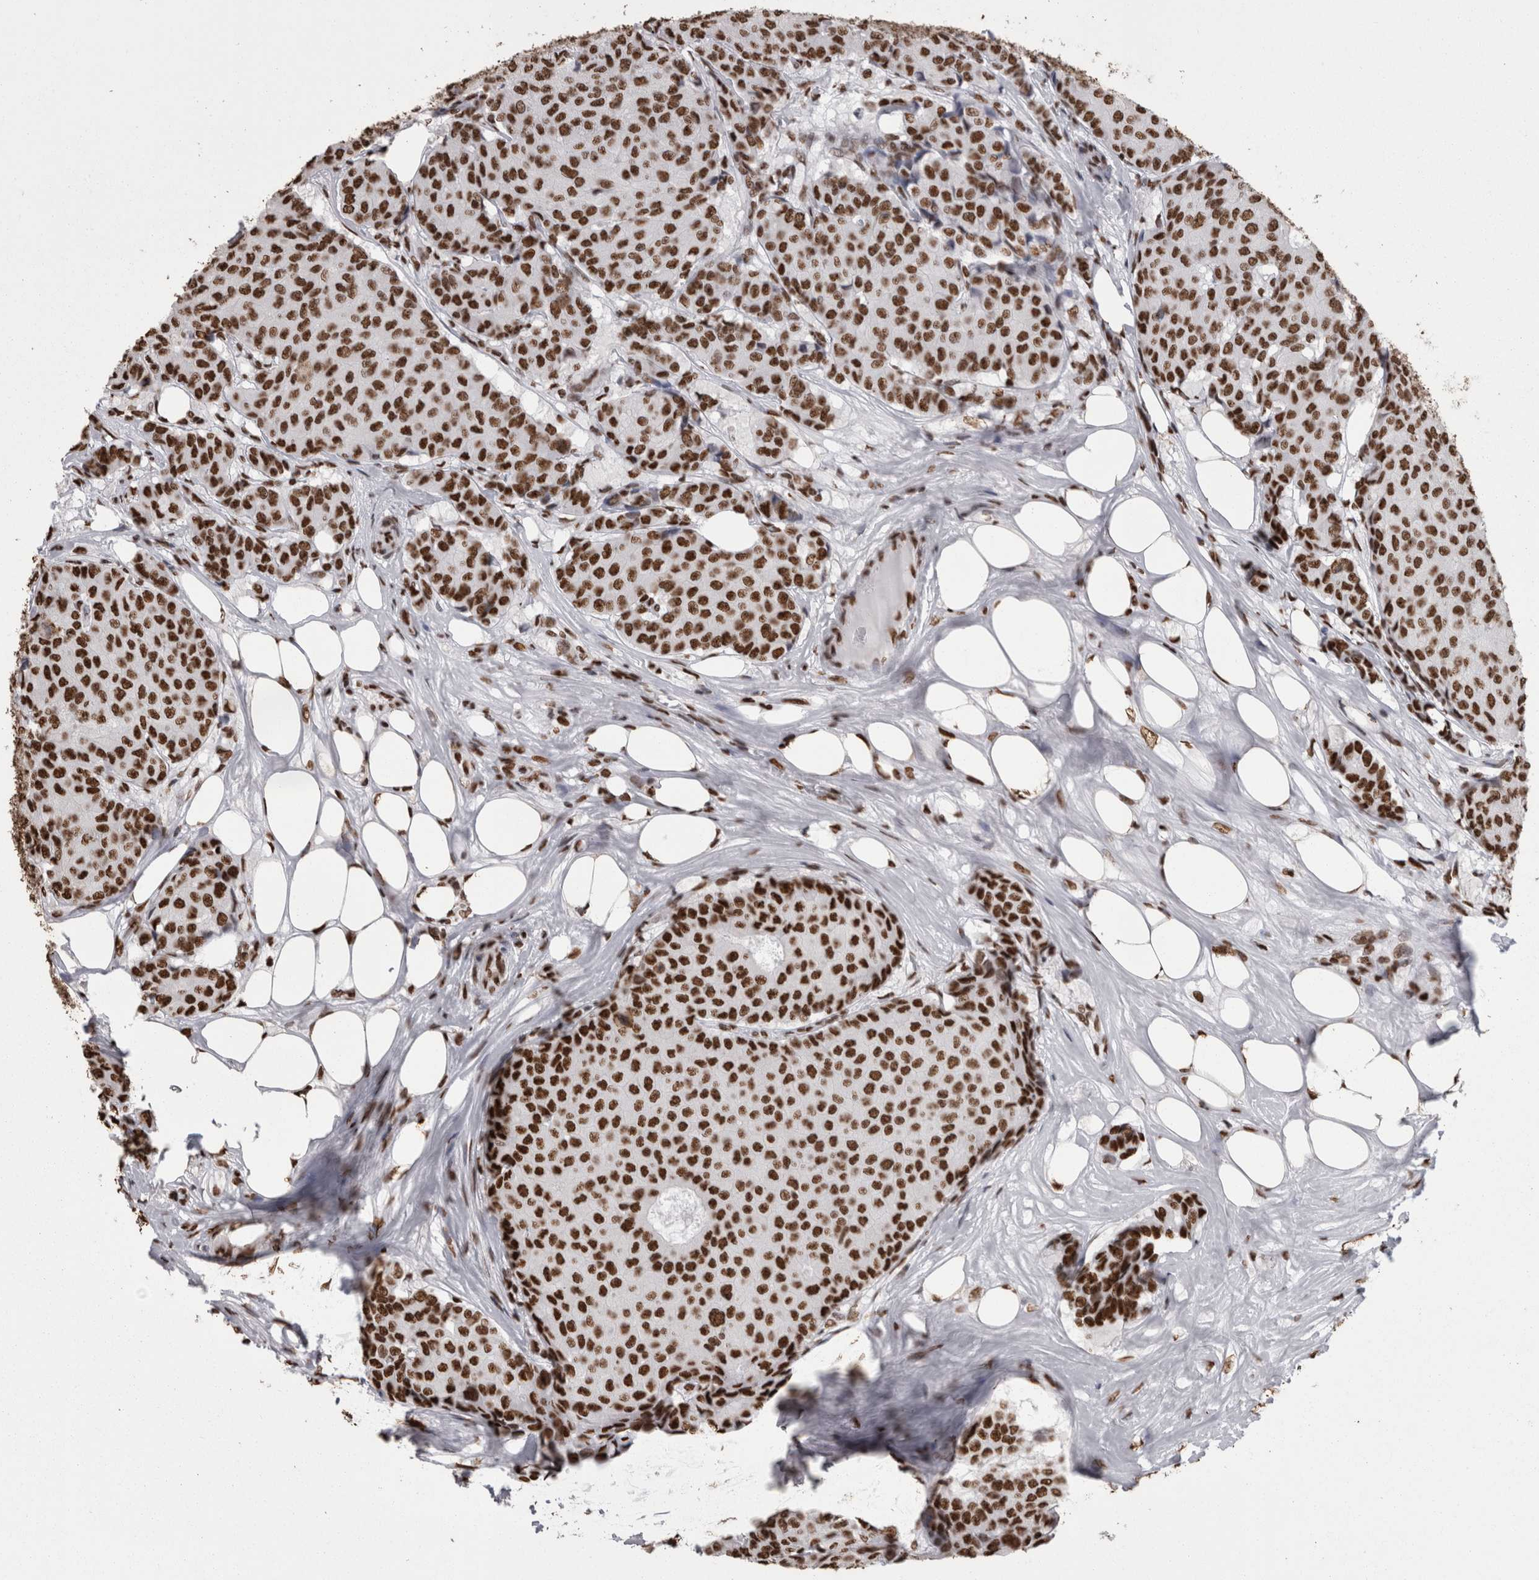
{"staining": {"intensity": "strong", "quantity": ">75%", "location": "nuclear"}, "tissue": "breast cancer", "cell_type": "Tumor cells", "image_type": "cancer", "snomed": [{"axis": "morphology", "description": "Duct carcinoma"}, {"axis": "topography", "description": "Breast"}], "caption": "Breast cancer (intraductal carcinoma) stained with a brown dye reveals strong nuclear positive expression in about >75% of tumor cells.", "gene": "HNRNPM", "patient": {"sex": "female", "age": 75}}